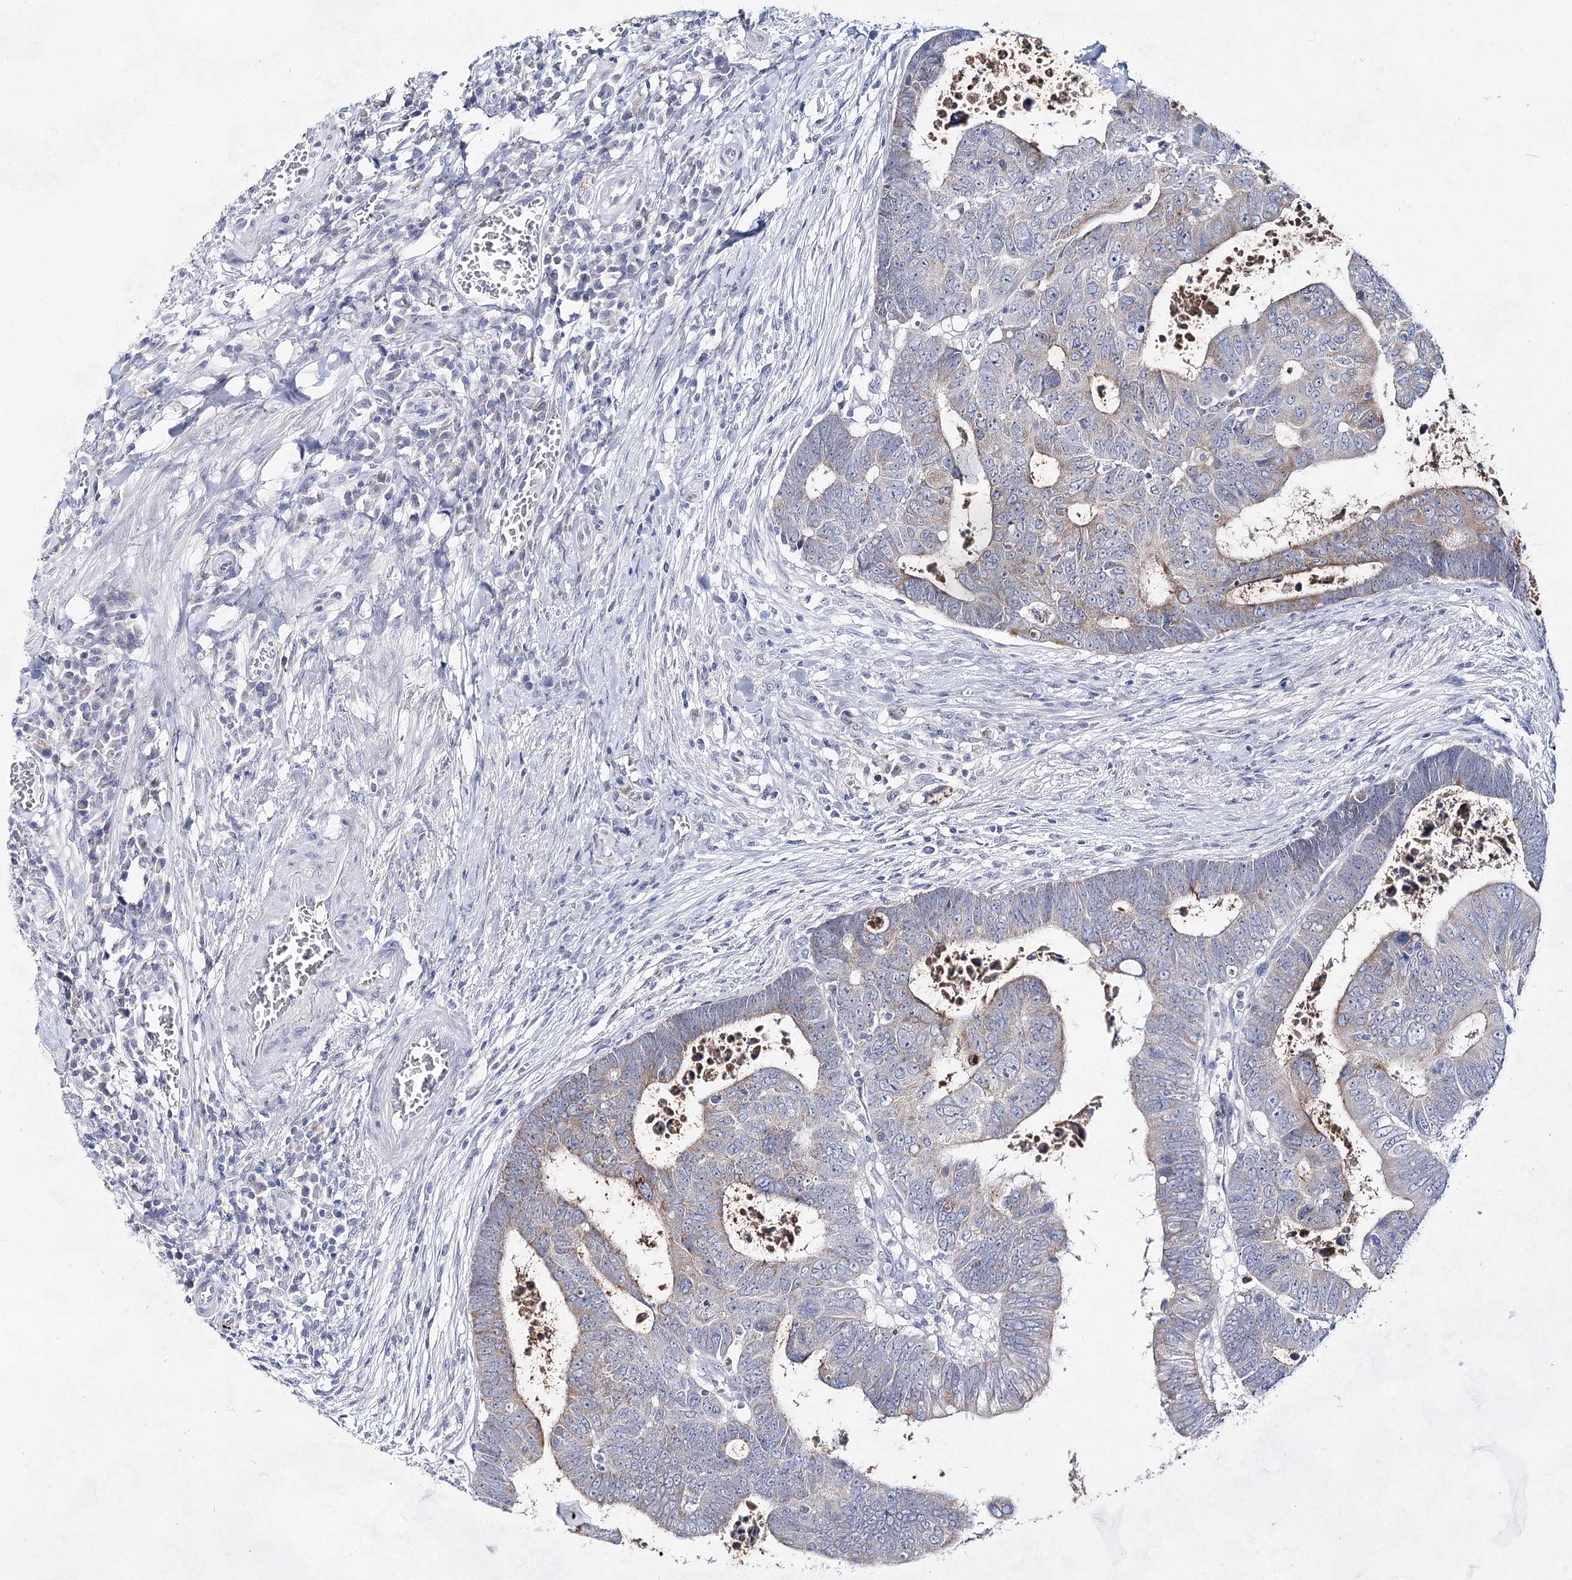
{"staining": {"intensity": "weak", "quantity": "<25%", "location": "cytoplasmic/membranous"}, "tissue": "colorectal cancer", "cell_type": "Tumor cells", "image_type": "cancer", "snomed": [{"axis": "morphology", "description": "Normal tissue, NOS"}, {"axis": "morphology", "description": "Adenocarcinoma, NOS"}, {"axis": "topography", "description": "Rectum"}], "caption": "The immunohistochemistry (IHC) photomicrograph has no significant staining in tumor cells of colorectal adenocarcinoma tissue. The staining was performed using DAB to visualize the protein expression in brown, while the nuclei were stained in blue with hematoxylin (Magnification: 20x).", "gene": "BPHL", "patient": {"sex": "female", "age": 65}}